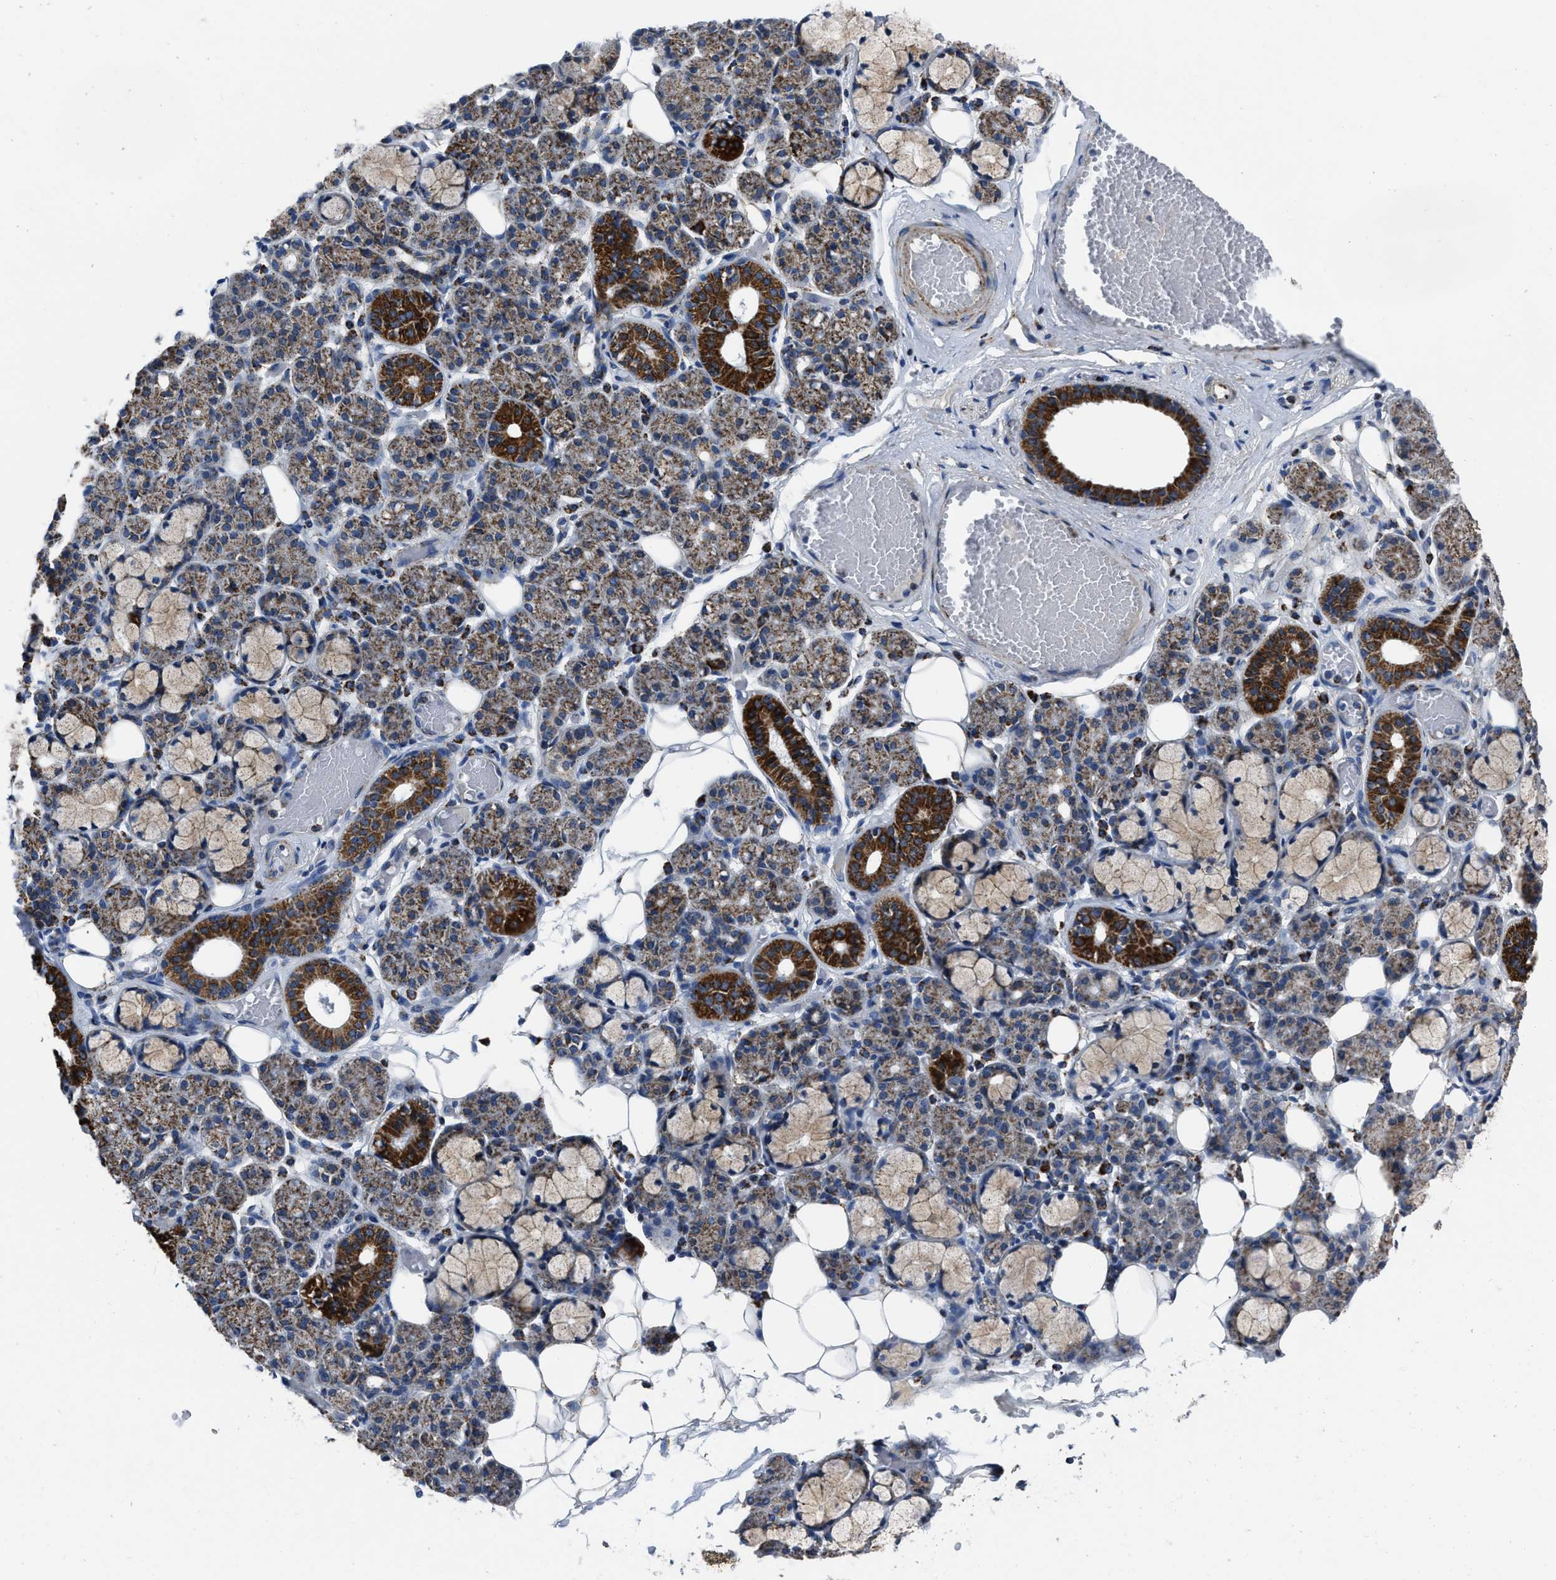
{"staining": {"intensity": "strong", "quantity": ">75%", "location": "cytoplasmic/membranous"}, "tissue": "salivary gland", "cell_type": "Glandular cells", "image_type": "normal", "snomed": [{"axis": "morphology", "description": "Normal tissue, NOS"}, {"axis": "topography", "description": "Salivary gland"}], "caption": "Protein analysis of benign salivary gland shows strong cytoplasmic/membranous expression in approximately >75% of glandular cells.", "gene": "NSD3", "patient": {"sex": "male", "age": 63}}